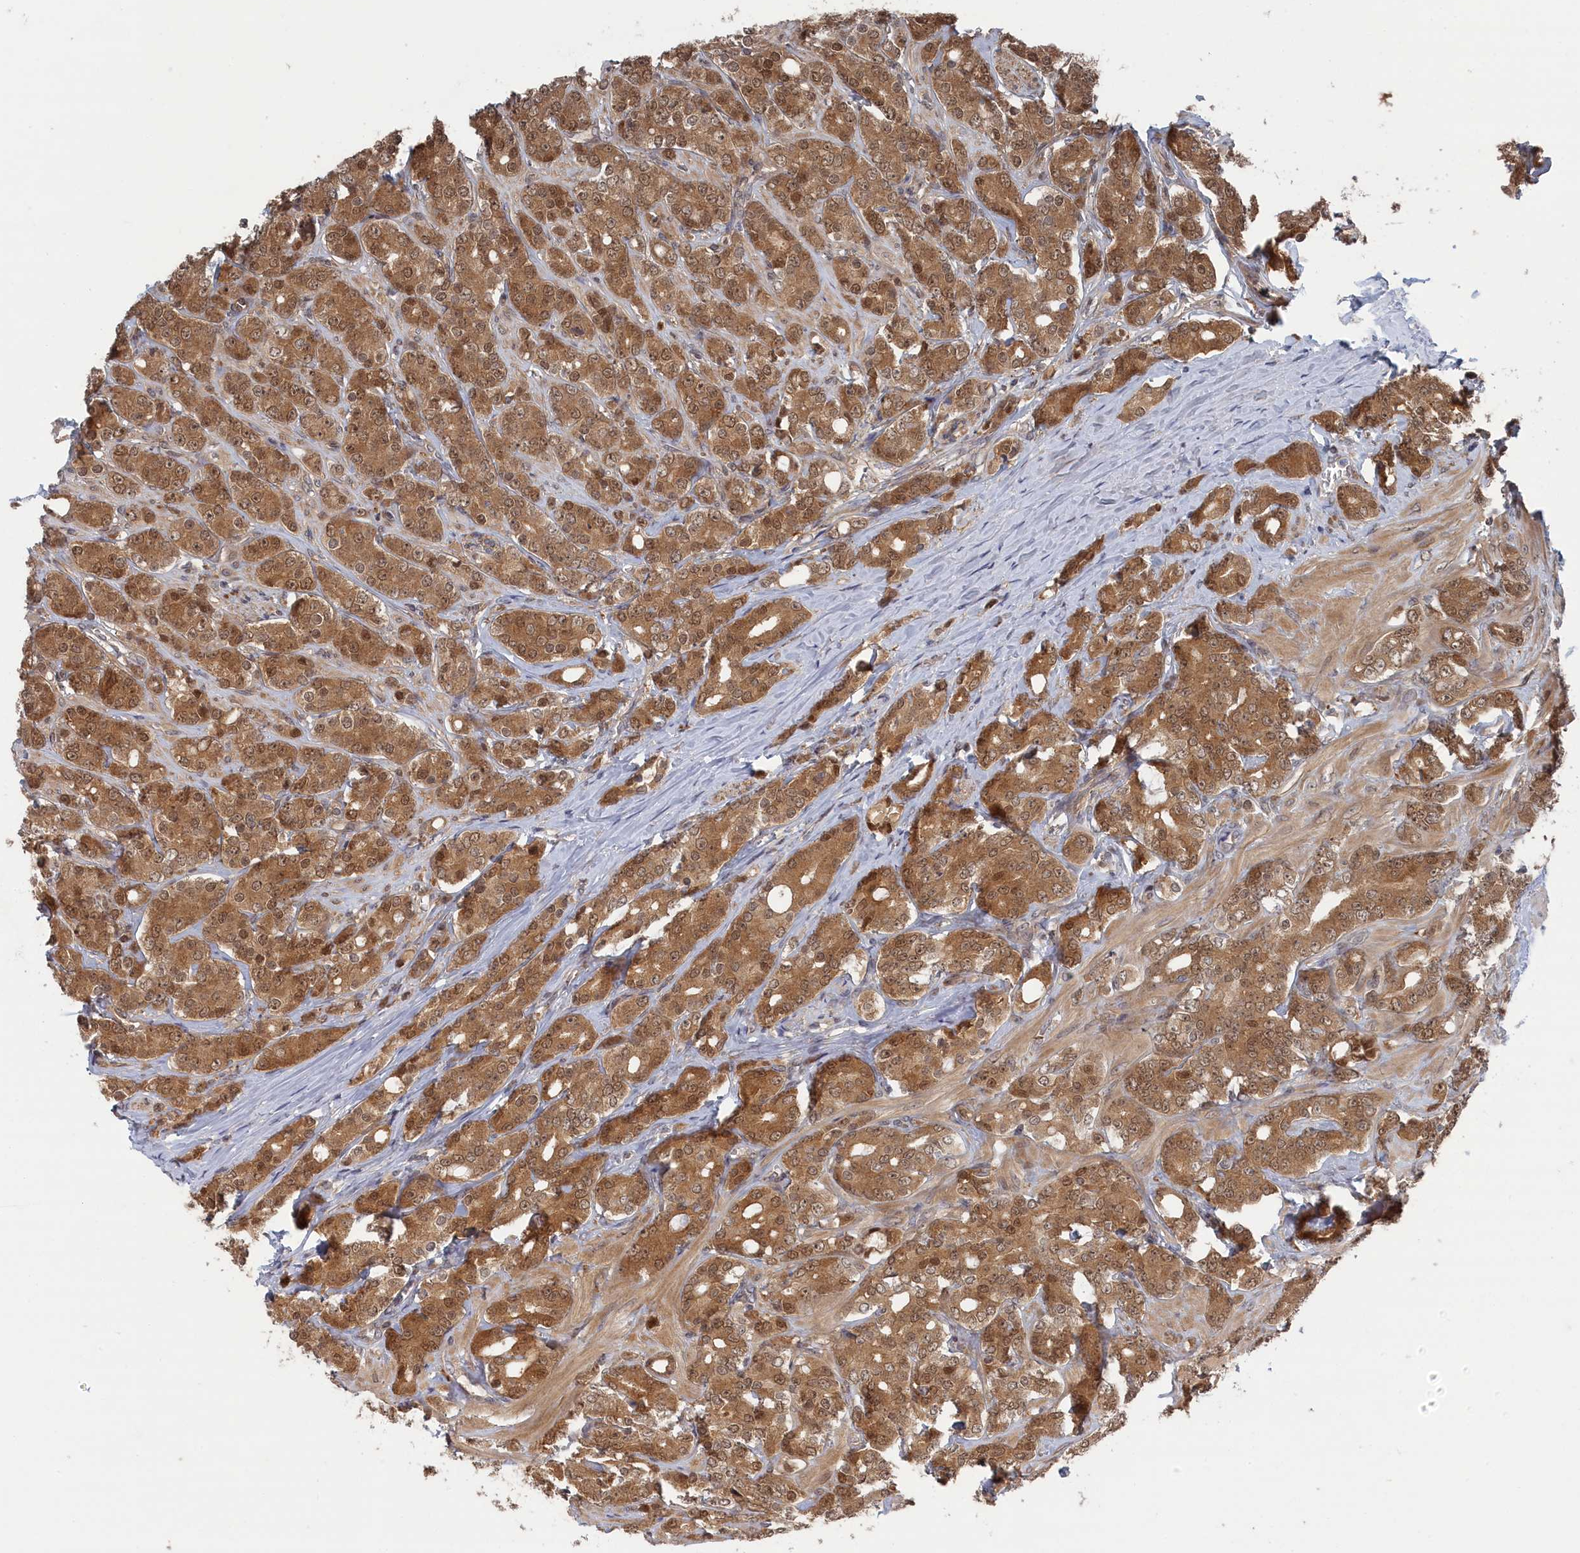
{"staining": {"intensity": "moderate", "quantity": ">75%", "location": "cytoplasmic/membranous,nuclear"}, "tissue": "prostate cancer", "cell_type": "Tumor cells", "image_type": "cancer", "snomed": [{"axis": "morphology", "description": "Adenocarcinoma, High grade"}, {"axis": "topography", "description": "Prostate"}], "caption": "Protein expression analysis of adenocarcinoma (high-grade) (prostate) reveals moderate cytoplasmic/membranous and nuclear positivity in approximately >75% of tumor cells.", "gene": "IRGQ", "patient": {"sex": "male", "age": 62}}